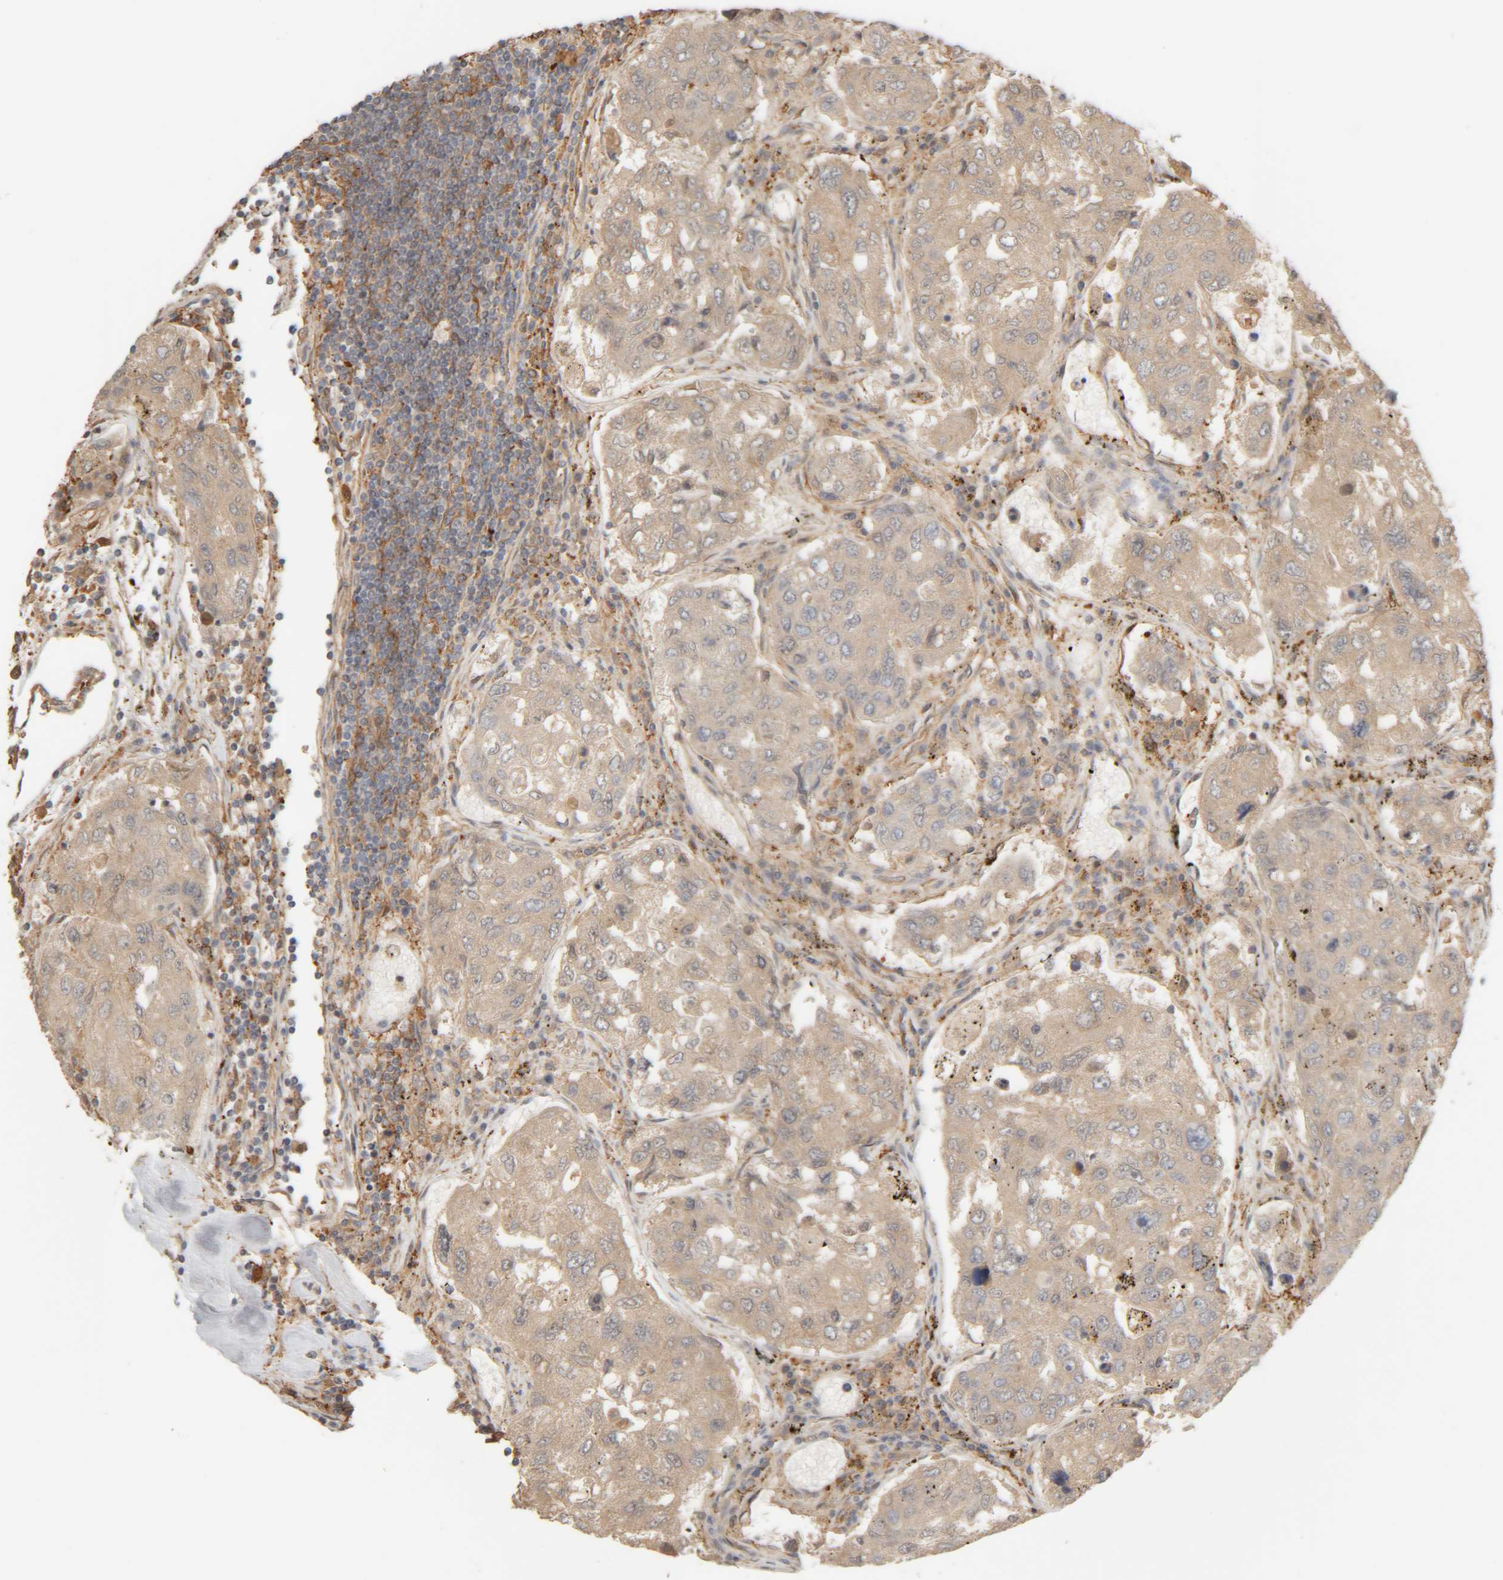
{"staining": {"intensity": "weak", "quantity": ">75%", "location": "cytoplasmic/membranous"}, "tissue": "urothelial cancer", "cell_type": "Tumor cells", "image_type": "cancer", "snomed": [{"axis": "morphology", "description": "Urothelial carcinoma, High grade"}, {"axis": "topography", "description": "Lymph node"}, {"axis": "topography", "description": "Urinary bladder"}], "caption": "High-grade urothelial carcinoma stained for a protein (brown) reveals weak cytoplasmic/membranous positive expression in approximately >75% of tumor cells.", "gene": "TMEM192", "patient": {"sex": "male", "age": 51}}